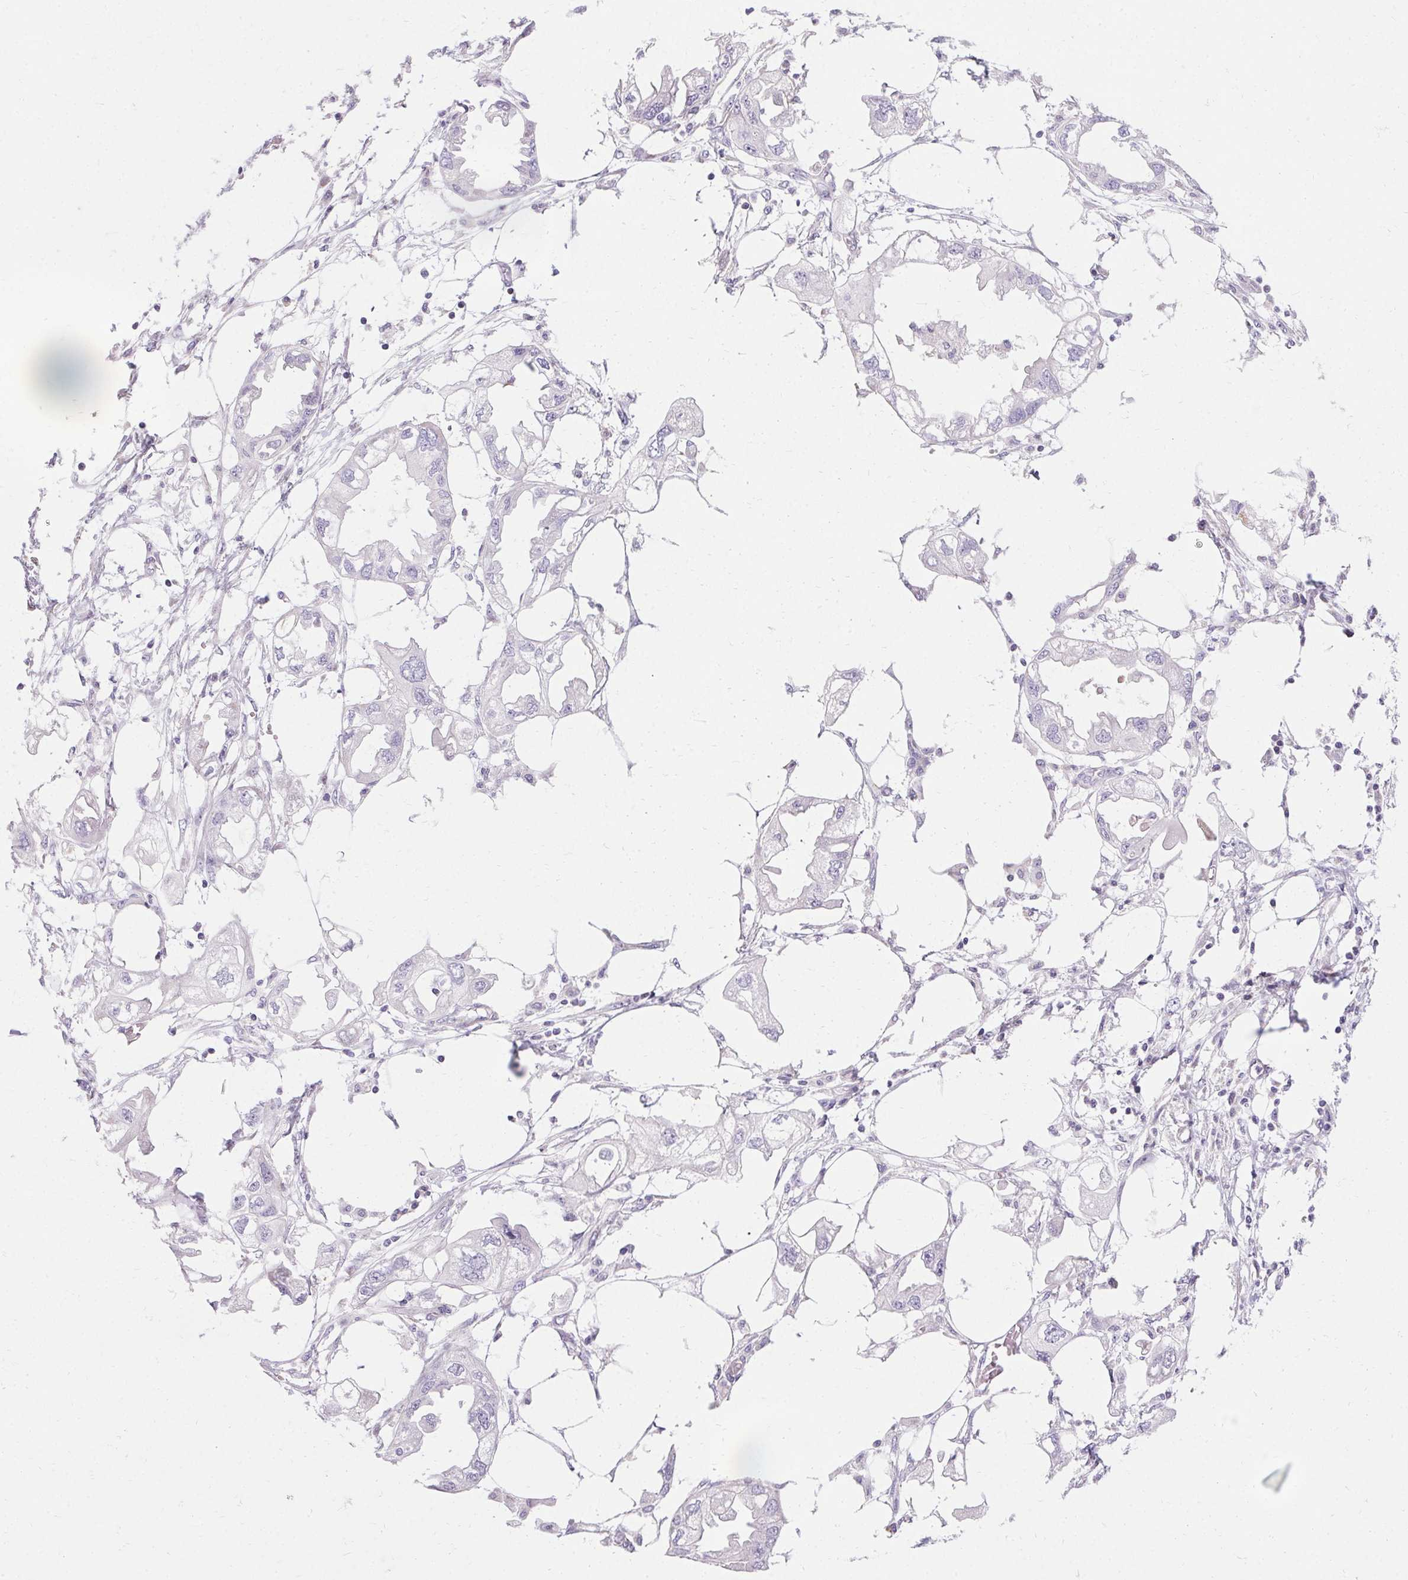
{"staining": {"intensity": "negative", "quantity": "none", "location": "none"}, "tissue": "endometrial cancer", "cell_type": "Tumor cells", "image_type": "cancer", "snomed": [{"axis": "morphology", "description": "Adenocarcinoma, NOS"}, {"axis": "morphology", "description": "Adenocarcinoma, metastatic, NOS"}, {"axis": "topography", "description": "Adipose tissue"}, {"axis": "topography", "description": "Endometrium"}], "caption": "Adenocarcinoma (endometrial) was stained to show a protein in brown. There is no significant positivity in tumor cells.", "gene": "ASGR2", "patient": {"sex": "female", "age": 67}}